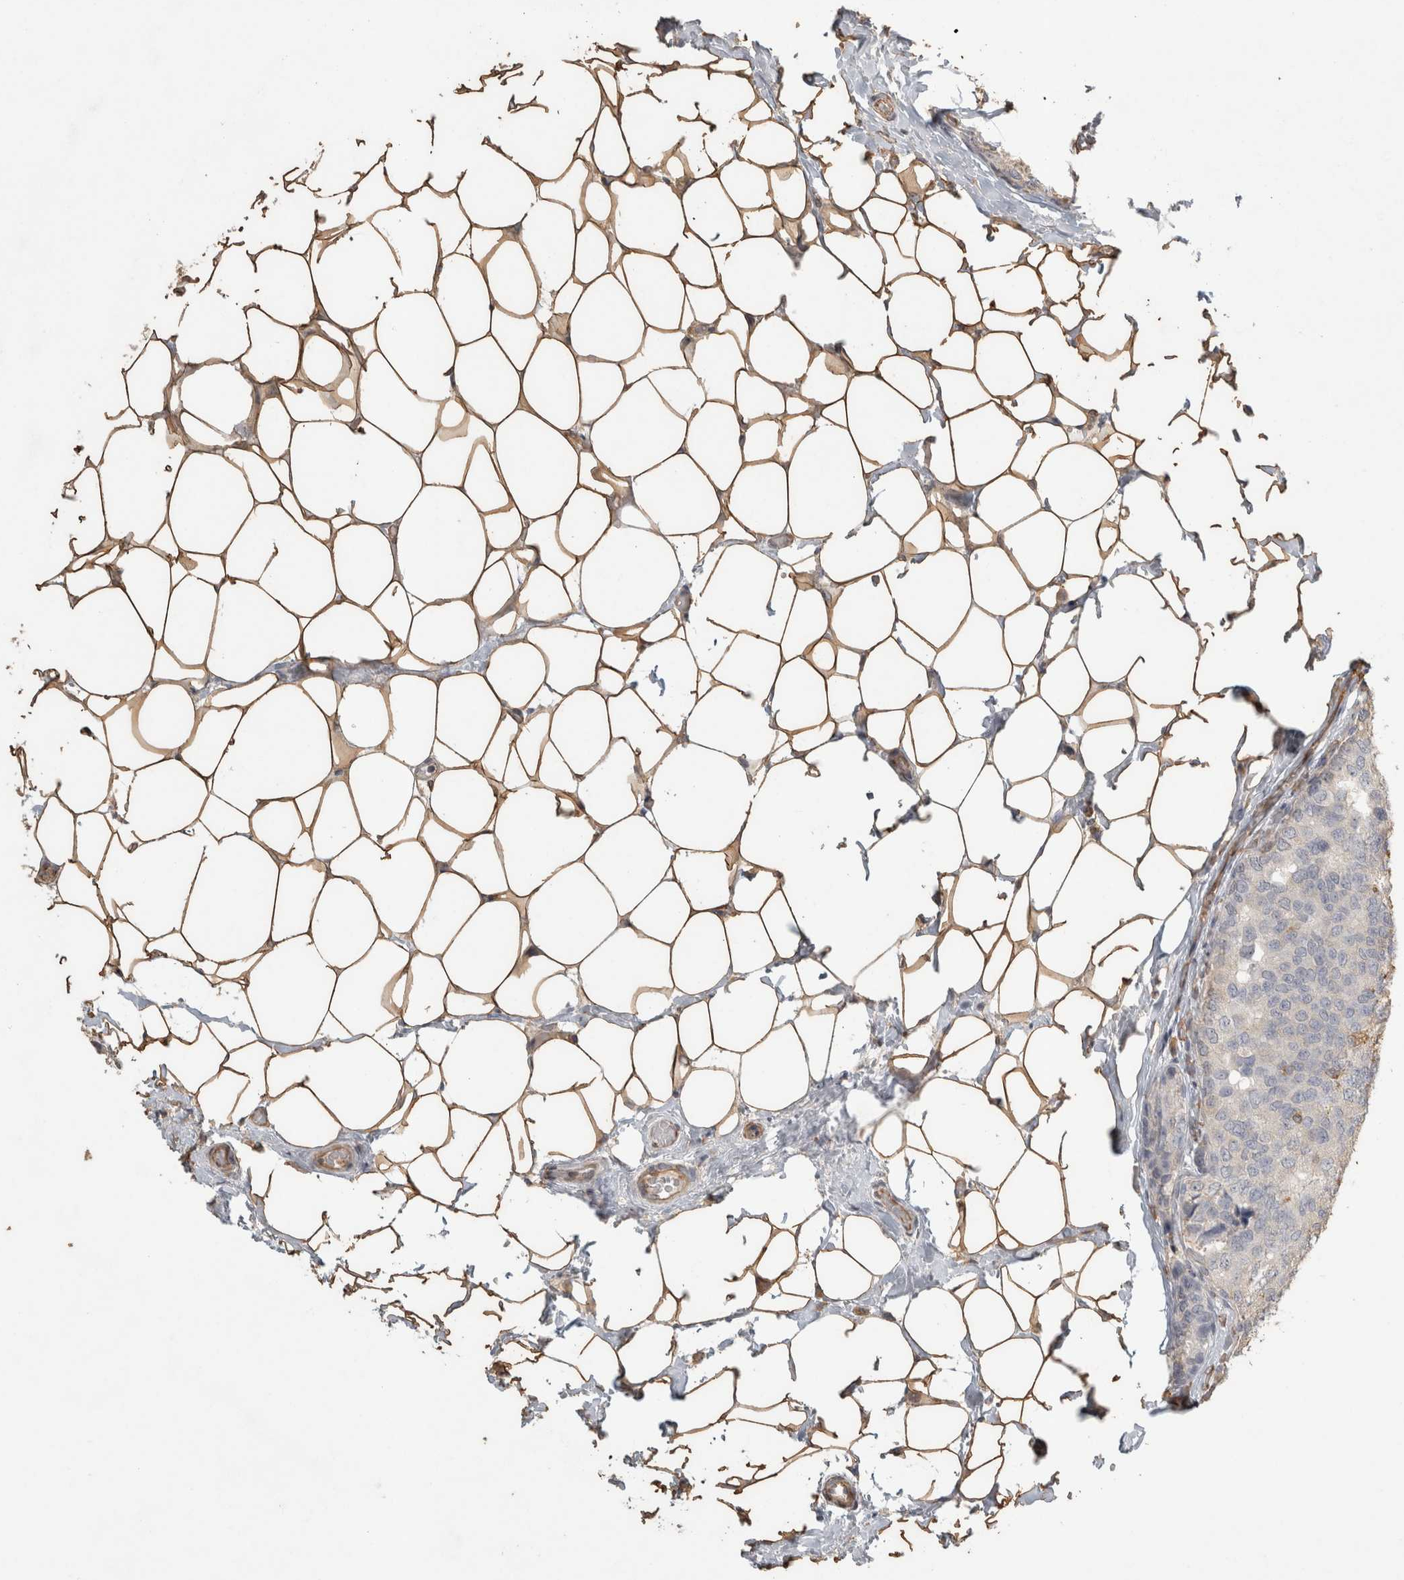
{"staining": {"intensity": "negative", "quantity": "none", "location": "none"}, "tissue": "breast cancer", "cell_type": "Tumor cells", "image_type": "cancer", "snomed": [{"axis": "morphology", "description": "Normal tissue, NOS"}, {"axis": "morphology", "description": "Duct carcinoma"}, {"axis": "topography", "description": "Breast"}], "caption": "This is an immunohistochemistry (IHC) image of breast cancer. There is no positivity in tumor cells.", "gene": "REPS2", "patient": {"sex": "female", "age": 43}}